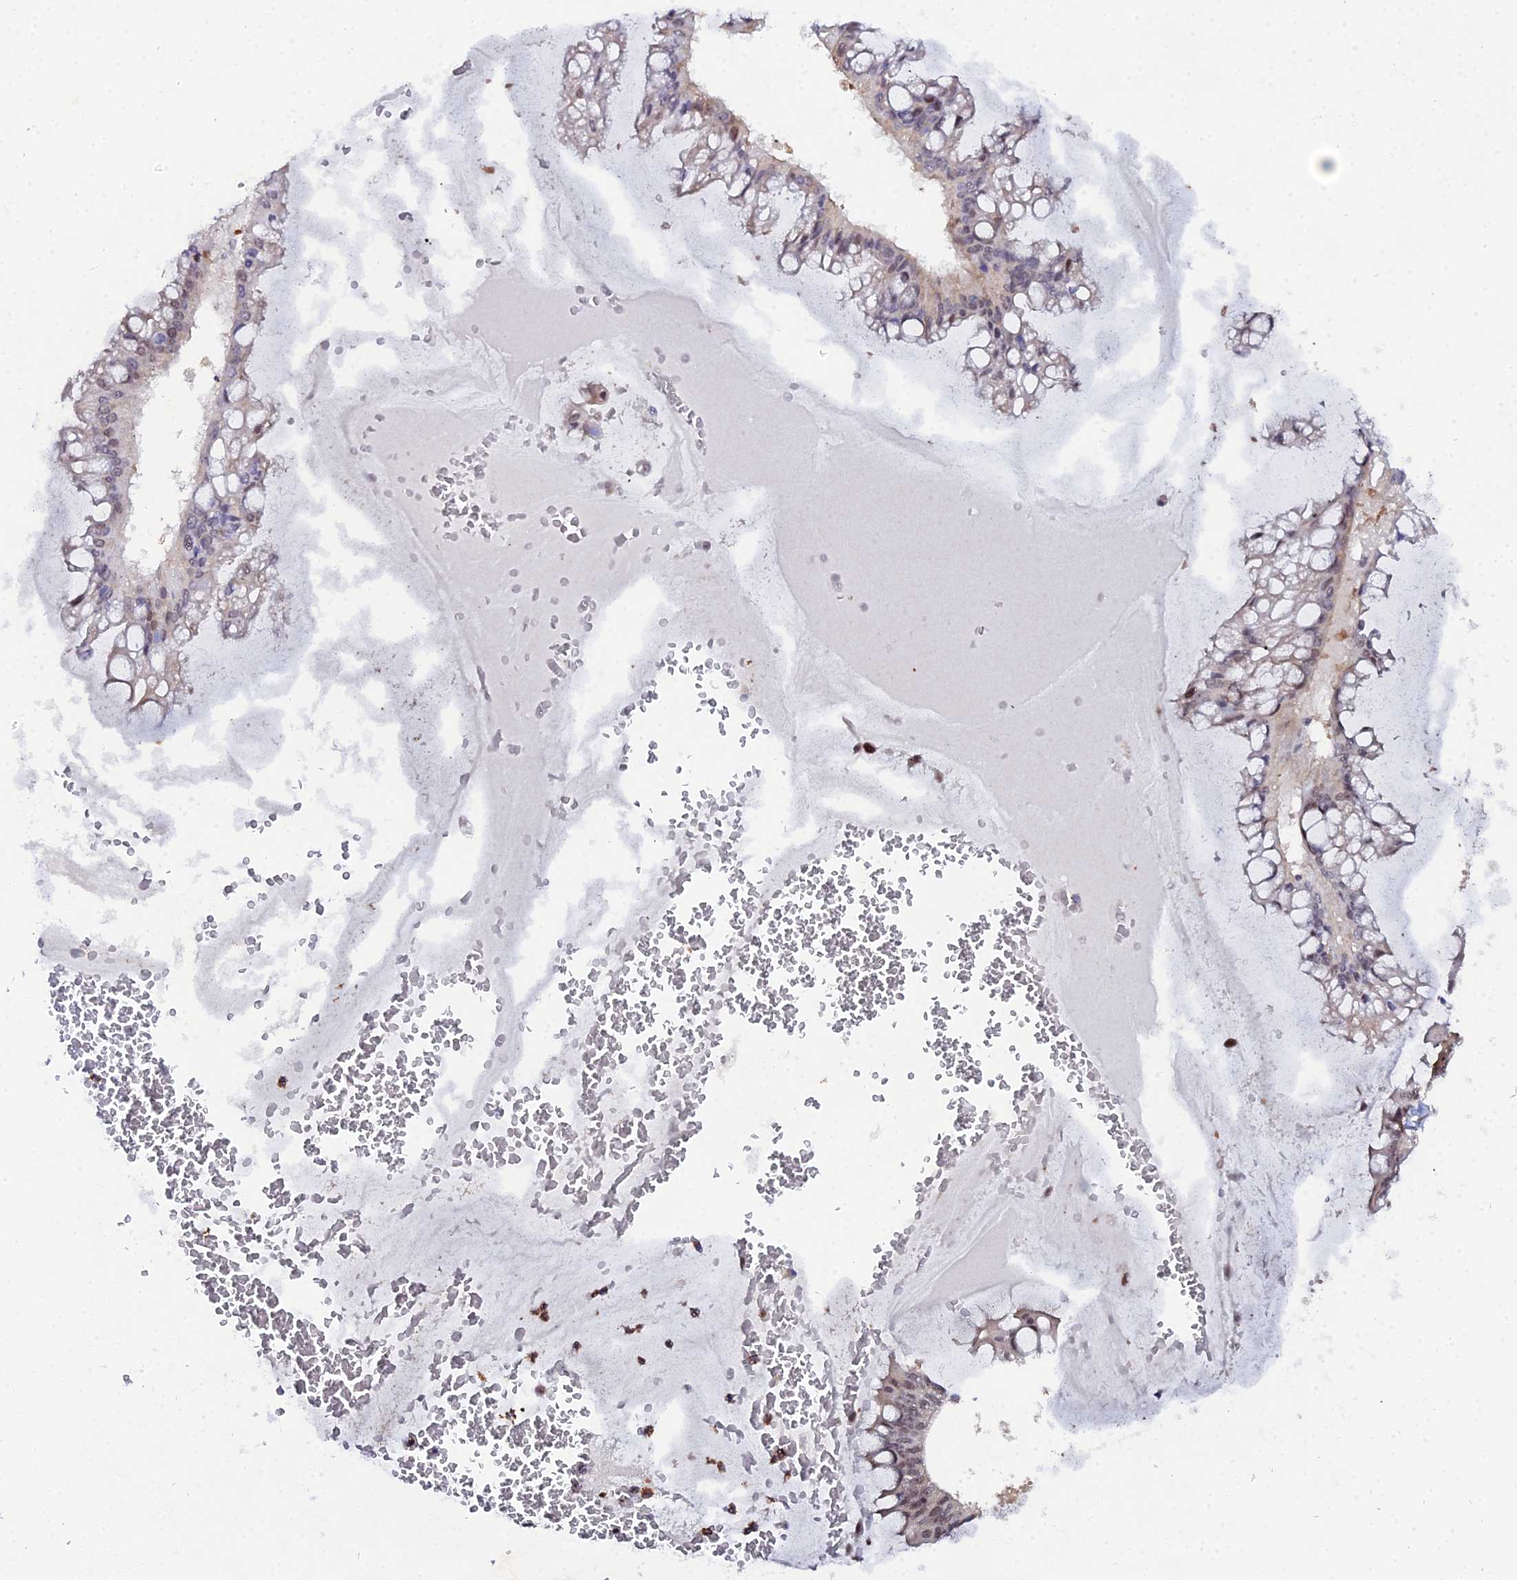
{"staining": {"intensity": "moderate", "quantity": "25%-75%", "location": "nuclear"}, "tissue": "ovarian cancer", "cell_type": "Tumor cells", "image_type": "cancer", "snomed": [{"axis": "morphology", "description": "Cystadenocarcinoma, mucinous, NOS"}, {"axis": "topography", "description": "Ovary"}], "caption": "Immunohistochemistry (IHC) histopathology image of ovarian mucinous cystadenocarcinoma stained for a protein (brown), which exhibits medium levels of moderate nuclear staining in approximately 25%-75% of tumor cells.", "gene": "TIFA", "patient": {"sex": "female", "age": 73}}